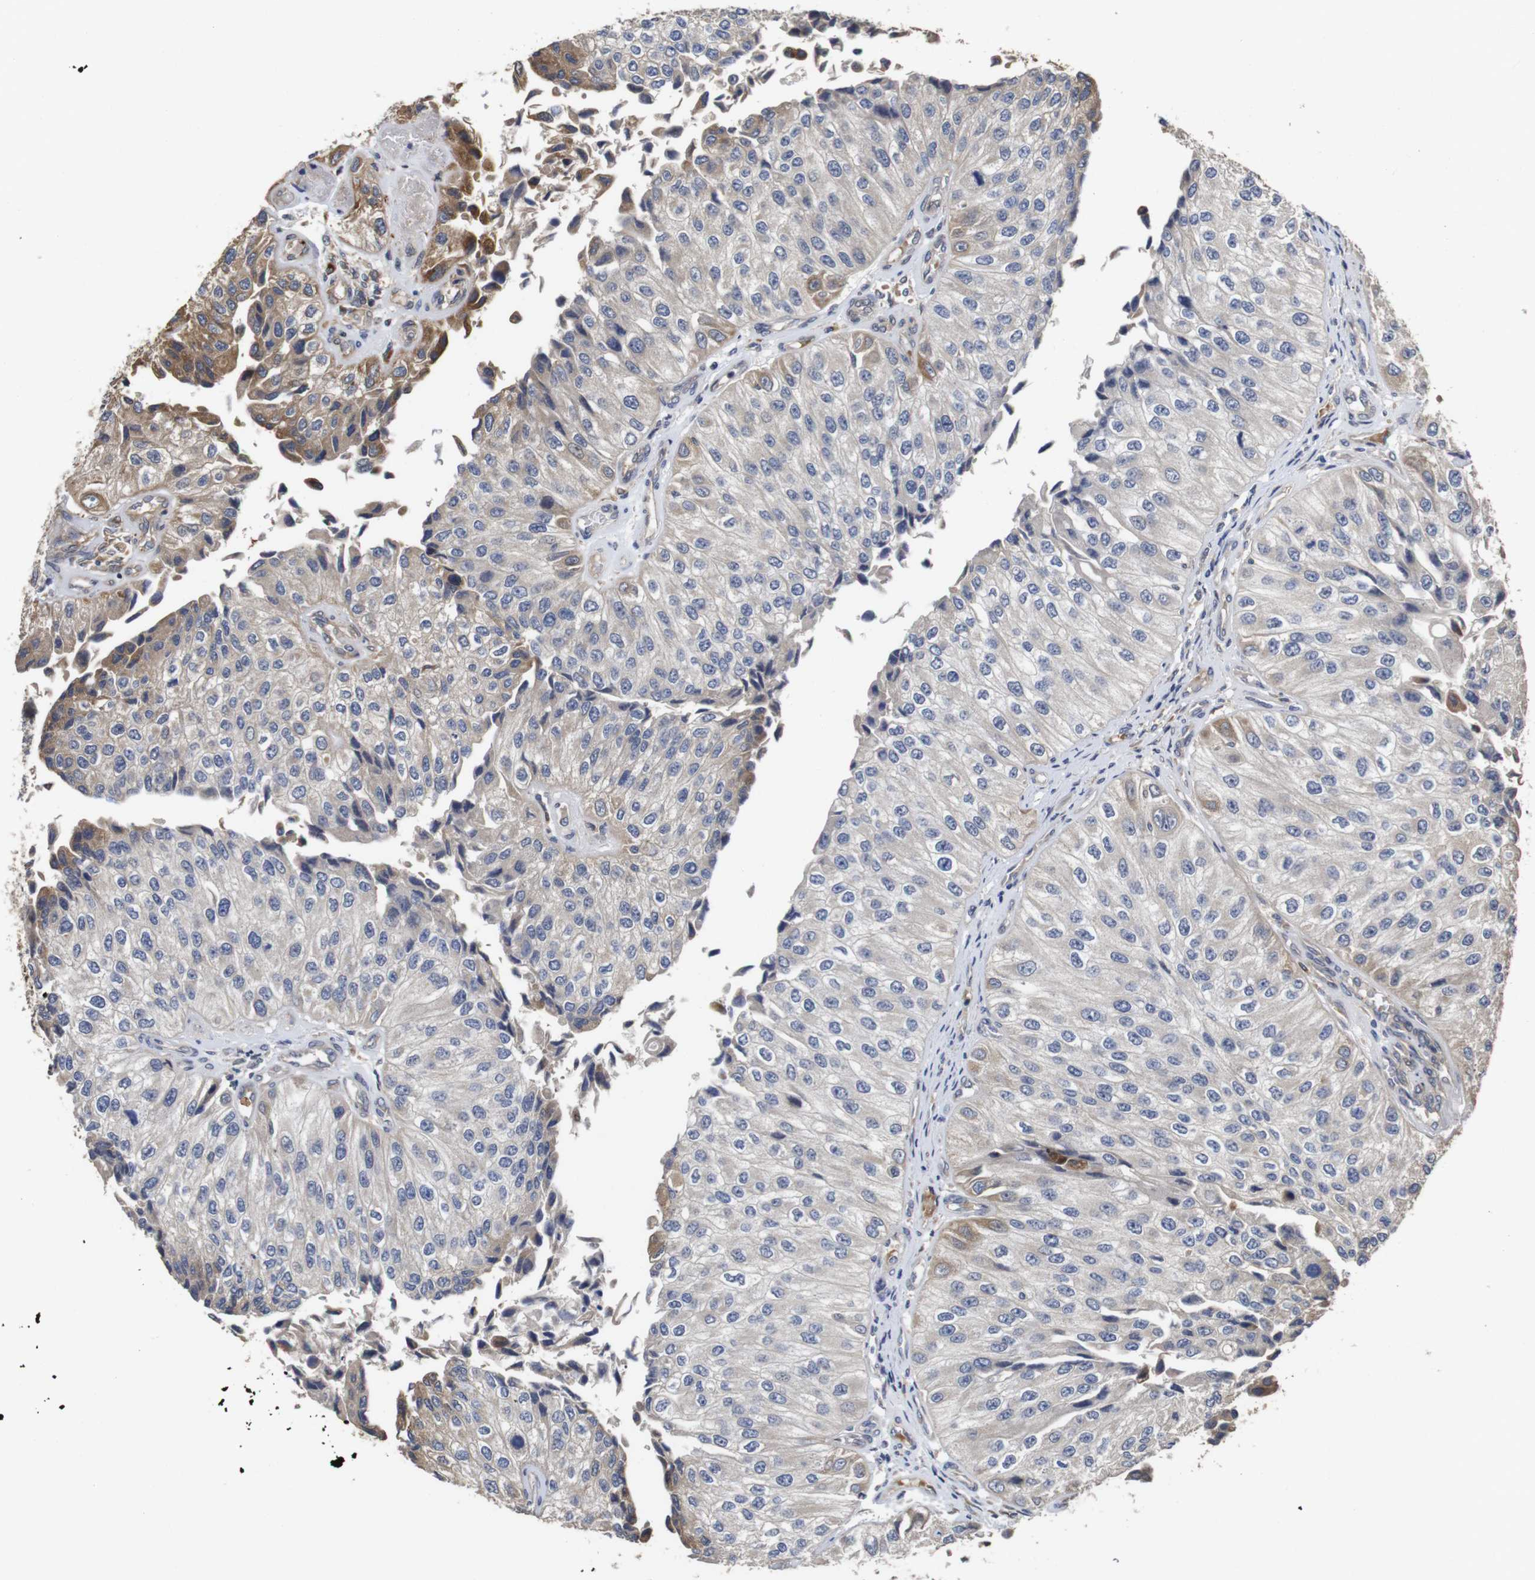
{"staining": {"intensity": "moderate", "quantity": "<25%", "location": "cytoplasmic/membranous"}, "tissue": "urothelial cancer", "cell_type": "Tumor cells", "image_type": "cancer", "snomed": [{"axis": "morphology", "description": "Urothelial carcinoma, High grade"}, {"axis": "topography", "description": "Kidney"}, {"axis": "topography", "description": "Urinary bladder"}], "caption": "The micrograph exhibits immunohistochemical staining of urothelial cancer. There is moderate cytoplasmic/membranous positivity is present in about <25% of tumor cells.", "gene": "PTPN14", "patient": {"sex": "male", "age": 77}}